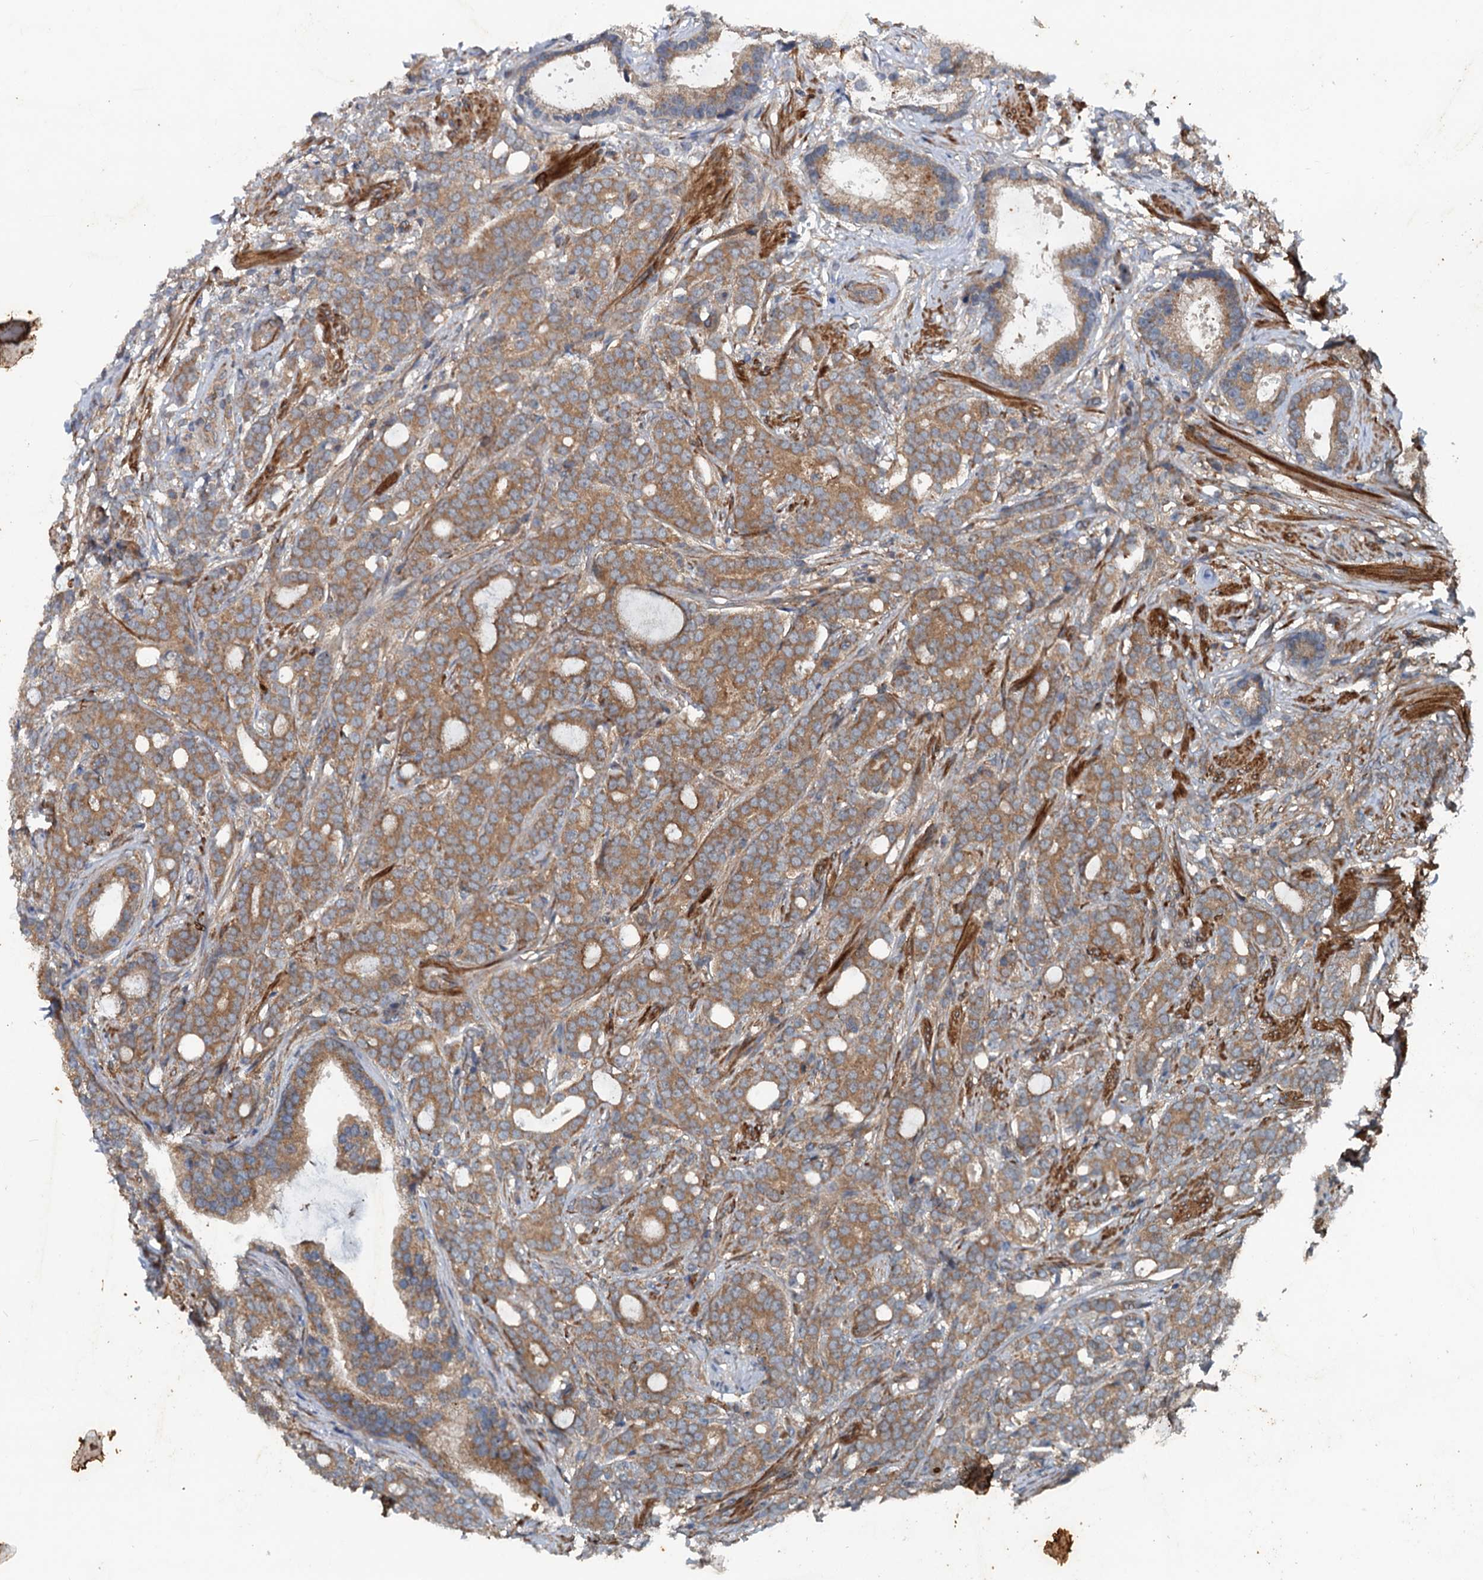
{"staining": {"intensity": "moderate", "quantity": ">75%", "location": "cytoplasmic/membranous"}, "tissue": "prostate cancer", "cell_type": "Tumor cells", "image_type": "cancer", "snomed": [{"axis": "morphology", "description": "Adenocarcinoma, Low grade"}, {"axis": "topography", "description": "Prostate"}], "caption": "IHC image of neoplastic tissue: prostate cancer (adenocarcinoma (low-grade)) stained using immunohistochemistry shows medium levels of moderate protein expression localized specifically in the cytoplasmic/membranous of tumor cells, appearing as a cytoplasmic/membranous brown color.", "gene": "TEDC1", "patient": {"sex": "male", "age": 71}}